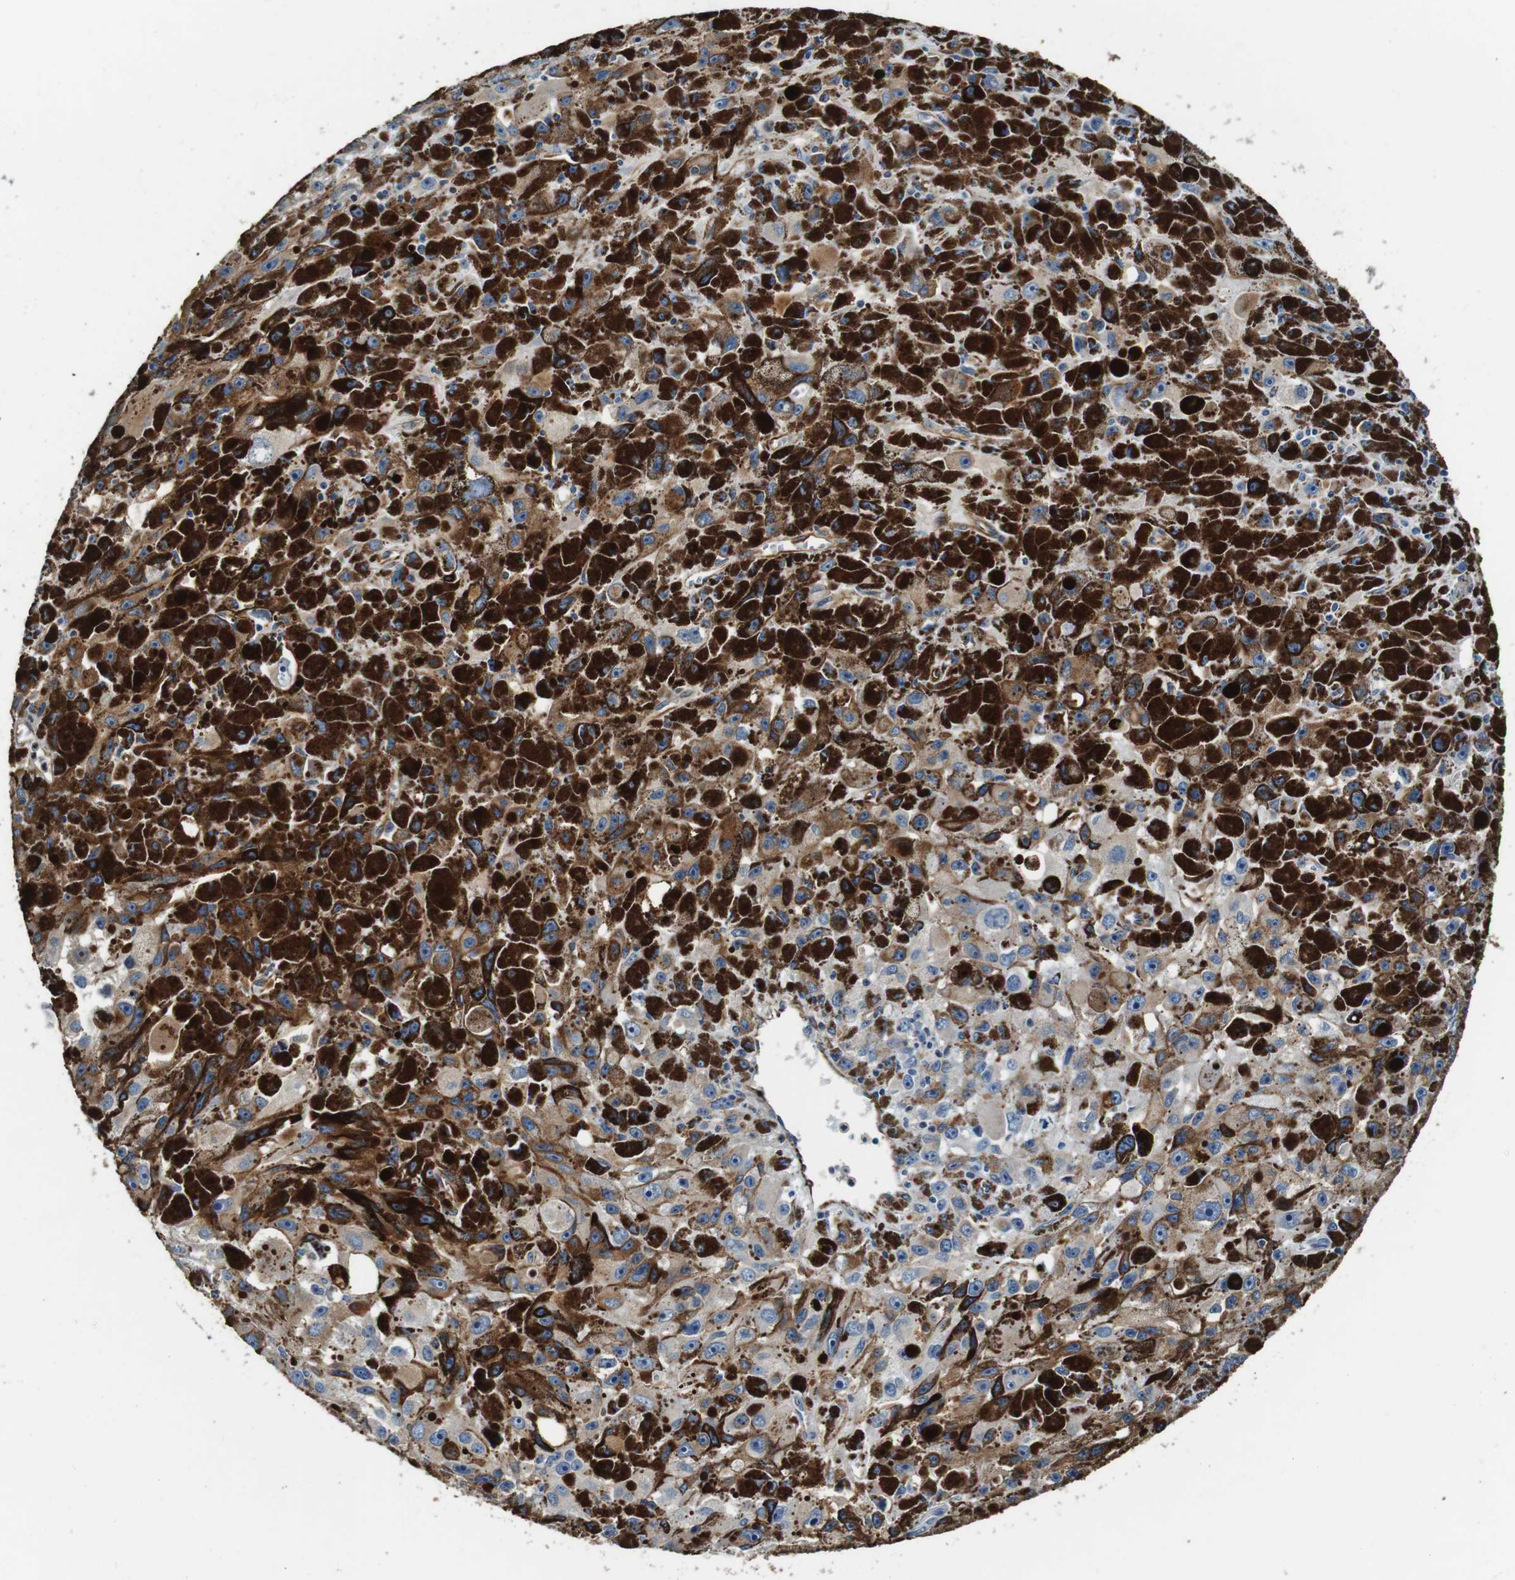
{"staining": {"intensity": "weak", "quantity": "<25%", "location": "cytoplasmic/membranous"}, "tissue": "melanoma", "cell_type": "Tumor cells", "image_type": "cancer", "snomed": [{"axis": "morphology", "description": "Malignant melanoma, NOS"}, {"axis": "topography", "description": "Skin"}], "caption": "An image of human malignant melanoma is negative for staining in tumor cells.", "gene": "GJE1", "patient": {"sex": "female", "age": 104}}